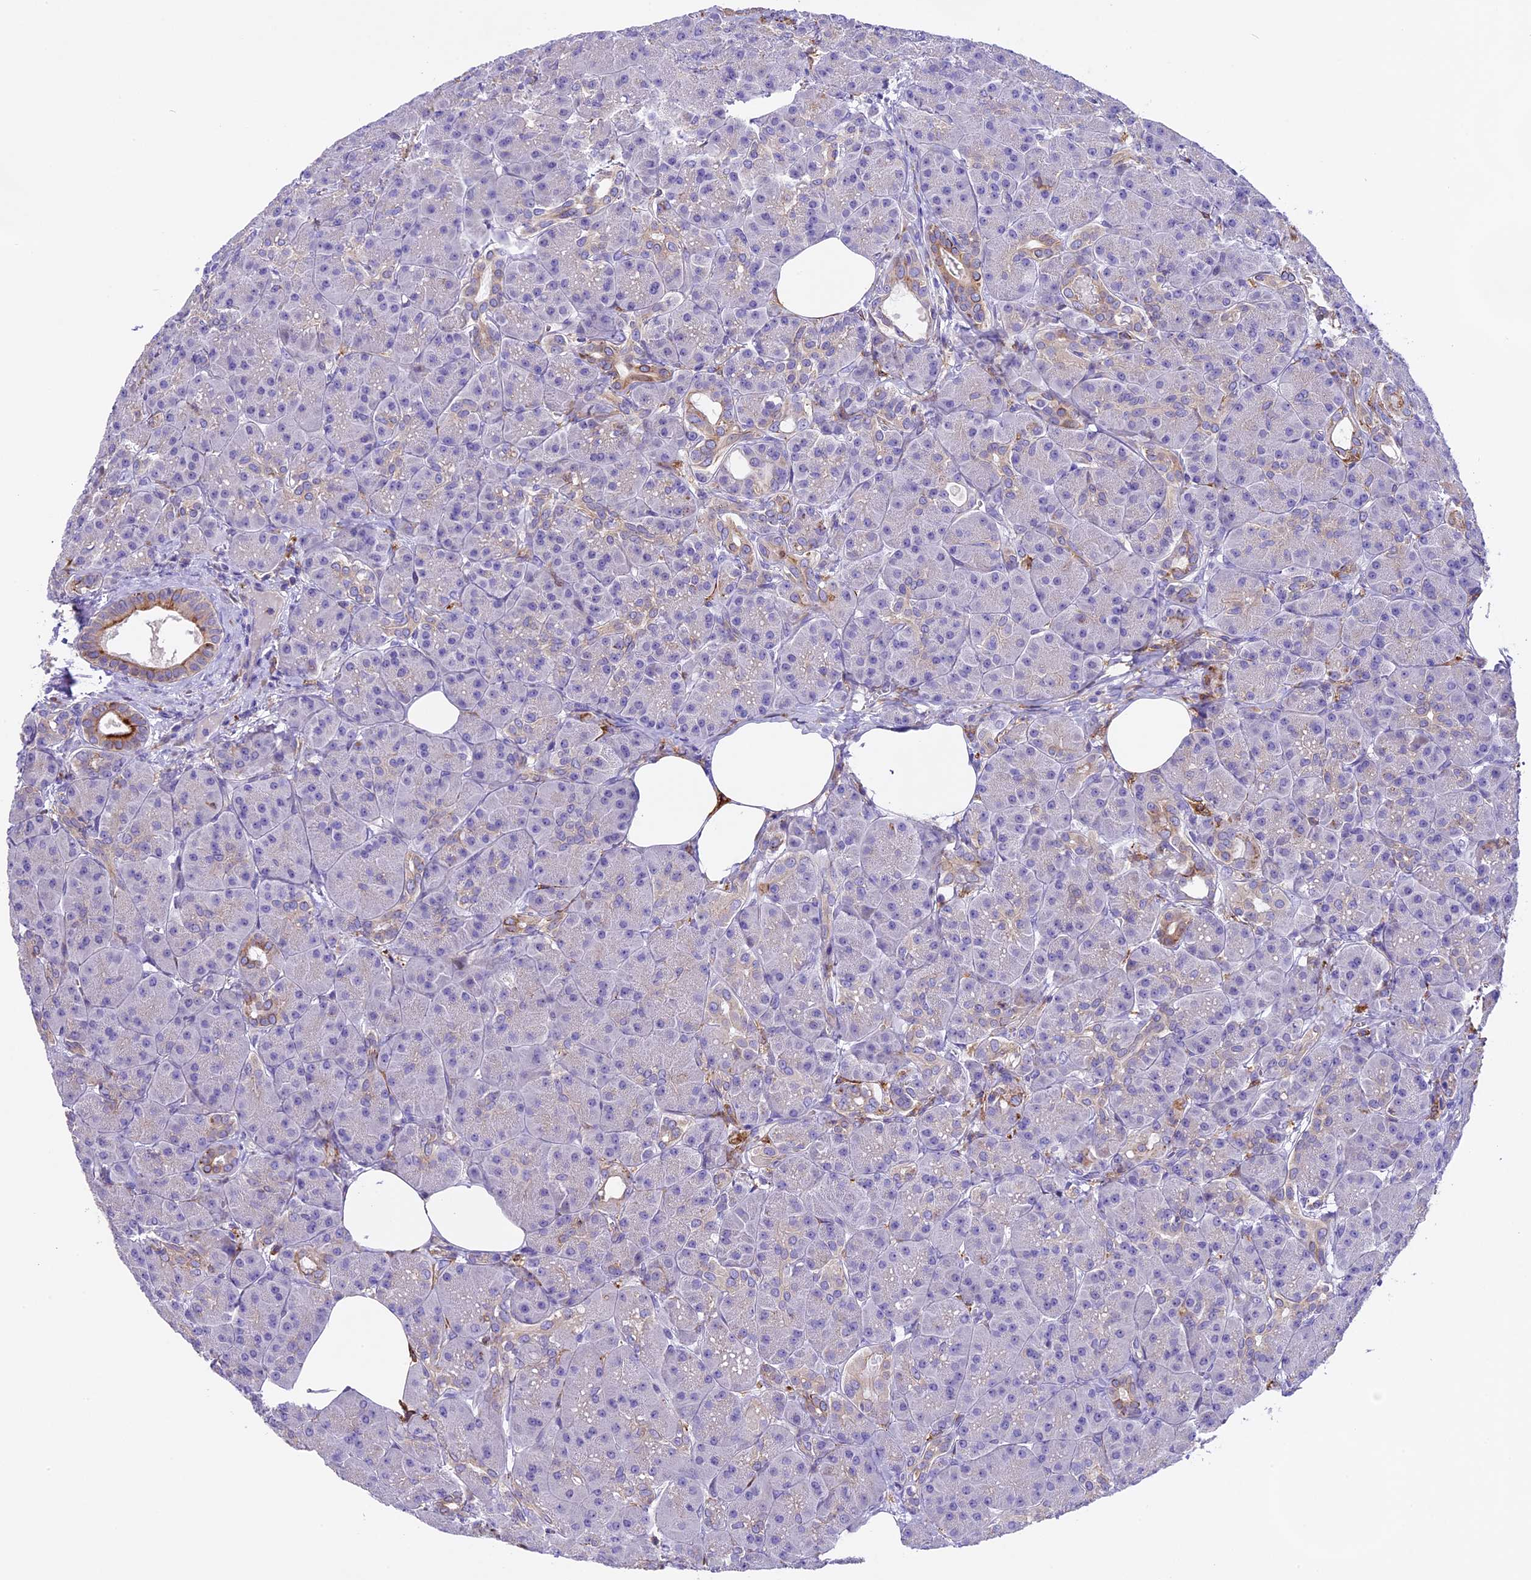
{"staining": {"intensity": "strong", "quantity": "<25%", "location": "cytoplasmic/membranous"}, "tissue": "pancreas", "cell_type": "Exocrine glandular cells", "image_type": "normal", "snomed": [{"axis": "morphology", "description": "Normal tissue, NOS"}, {"axis": "topography", "description": "Pancreas"}], "caption": "Pancreas stained for a protein reveals strong cytoplasmic/membranous positivity in exocrine glandular cells. (brown staining indicates protein expression, while blue staining denotes nuclei).", "gene": "NOD2", "patient": {"sex": "male", "age": 63}}